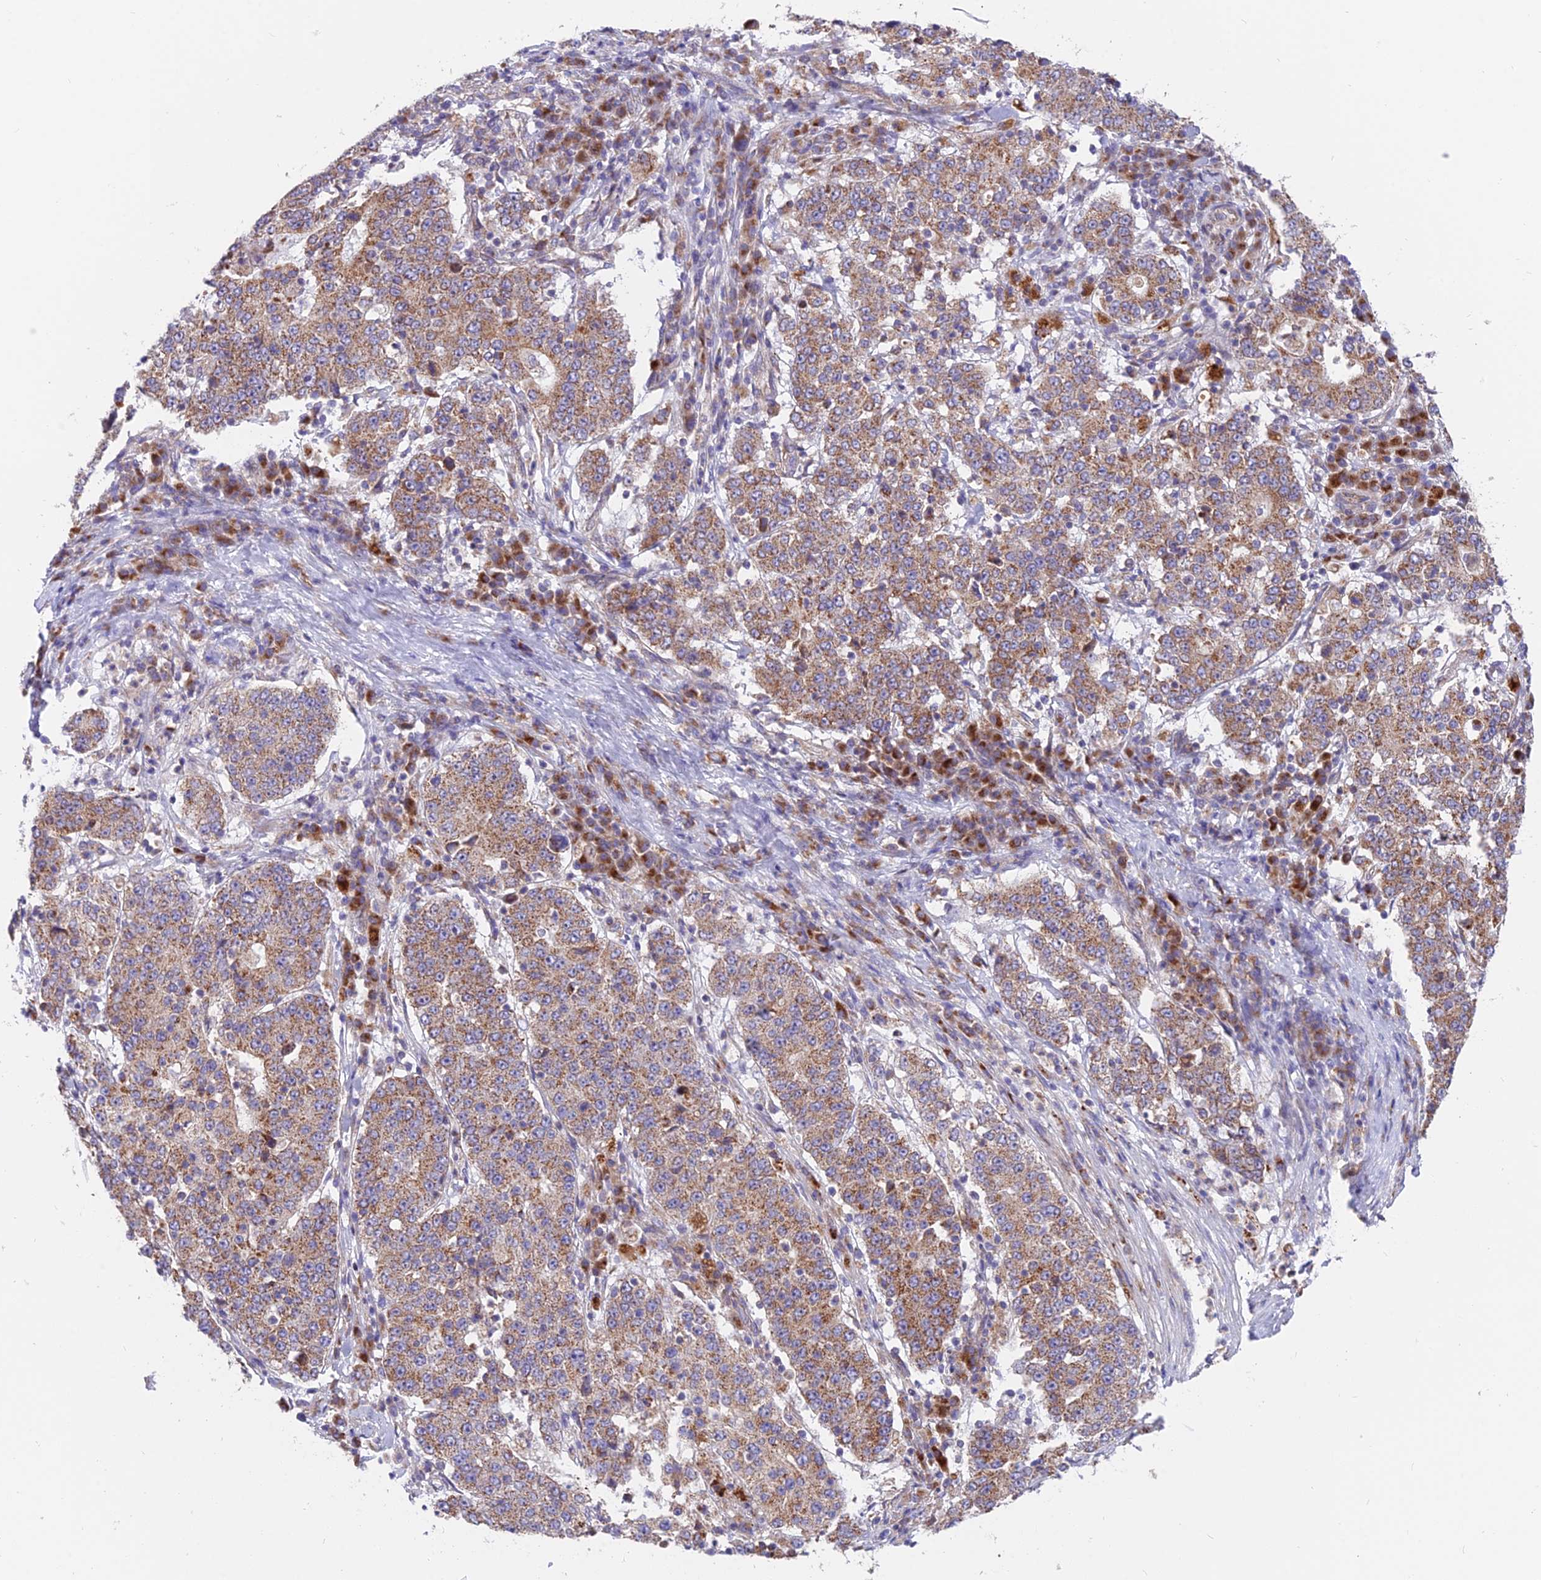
{"staining": {"intensity": "moderate", "quantity": ">75%", "location": "cytoplasmic/membranous"}, "tissue": "stomach cancer", "cell_type": "Tumor cells", "image_type": "cancer", "snomed": [{"axis": "morphology", "description": "Adenocarcinoma, NOS"}, {"axis": "topography", "description": "Stomach"}], "caption": "Adenocarcinoma (stomach) stained with a protein marker displays moderate staining in tumor cells.", "gene": "TBC1D20", "patient": {"sex": "male", "age": 59}}